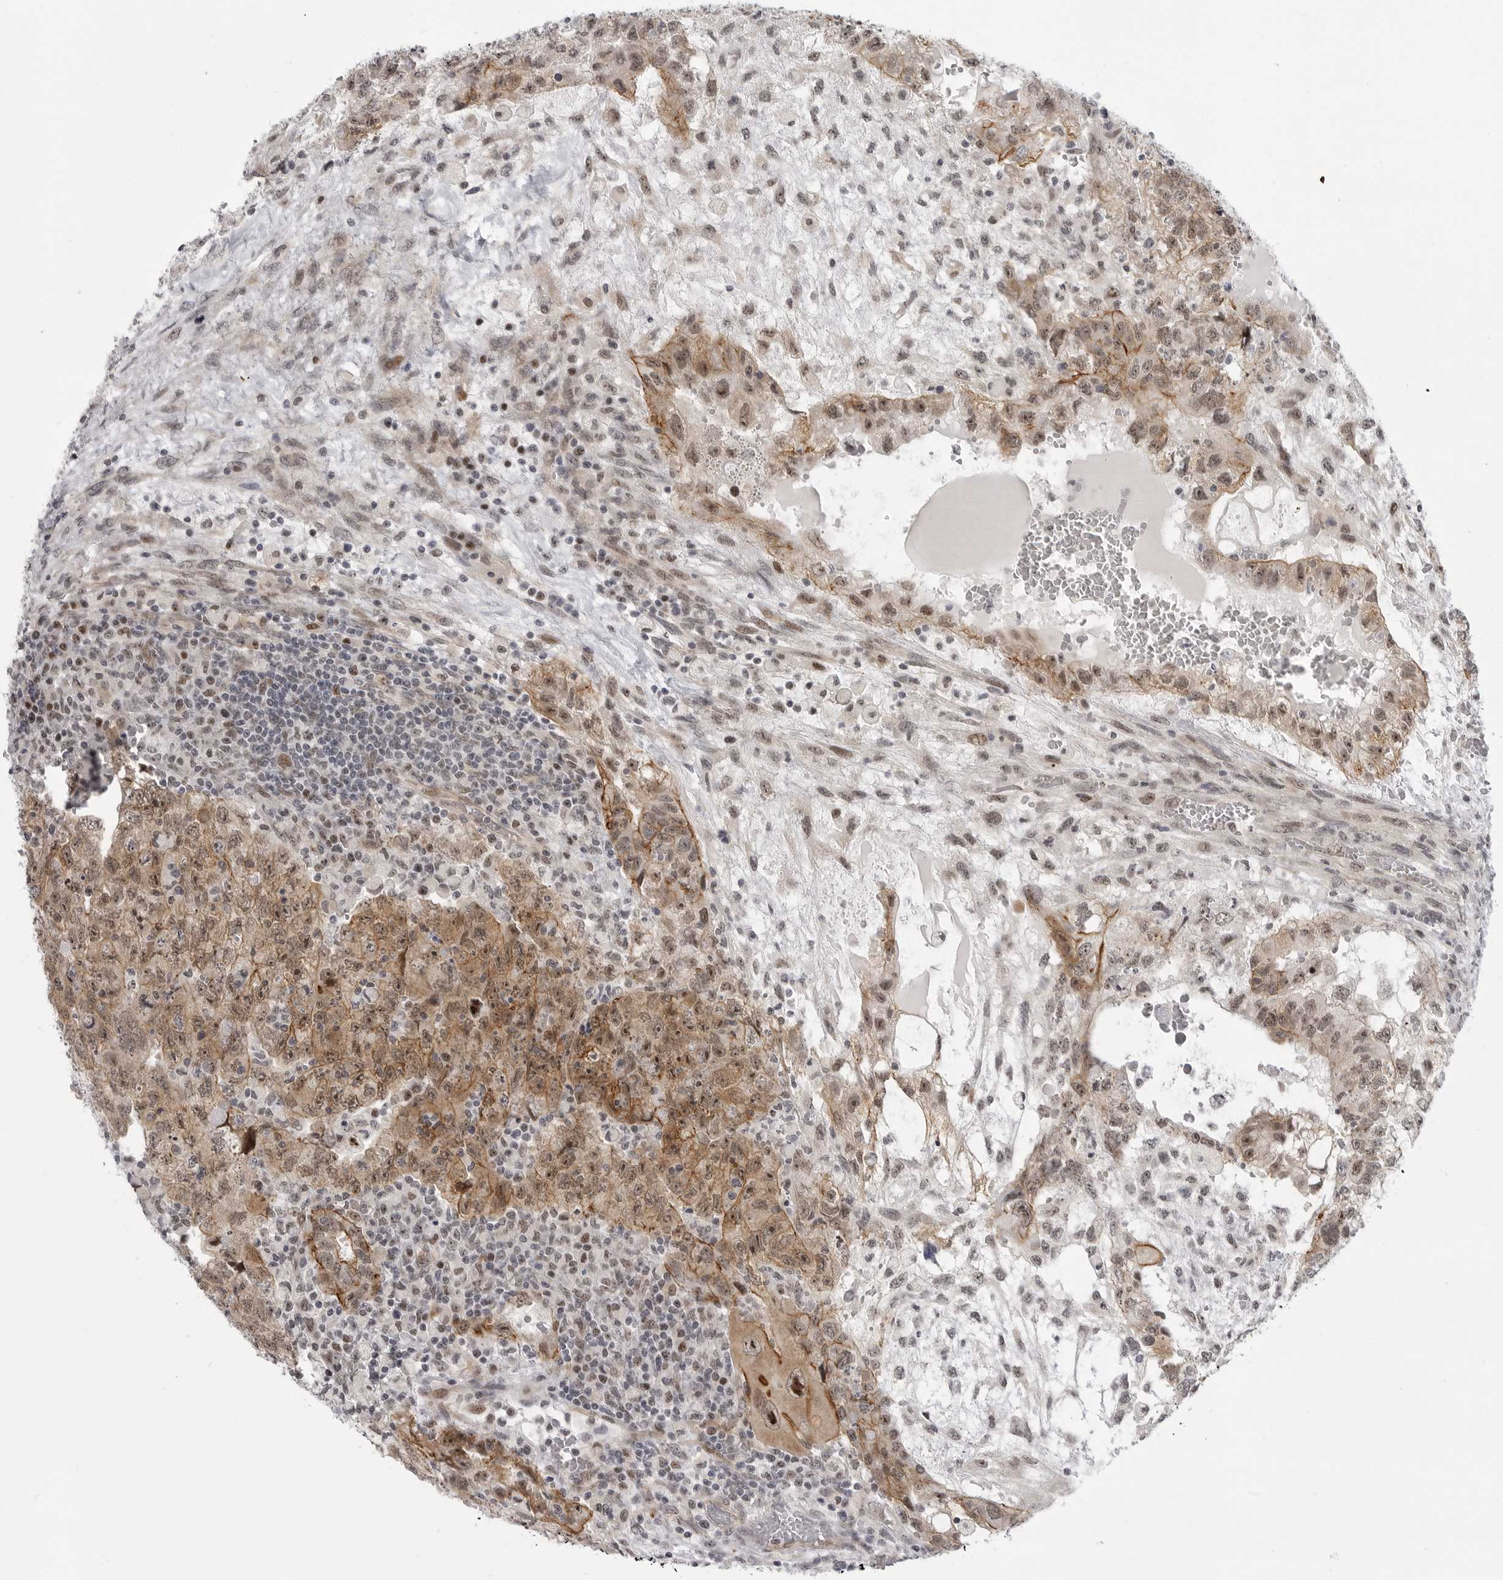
{"staining": {"intensity": "moderate", "quantity": "25%-75%", "location": "cytoplasmic/membranous,nuclear"}, "tissue": "testis cancer", "cell_type": "Tumor cells", "image_type": "cancer", "snomed": [{"axis": "morphology", "description": "Carcinoma, Embryonal, NOS"}, {"axis": "topography", "description": "Testis"}], "caption": "Immunohistochemical staining of human embryonal carcinoma (testis) shows medium levels of moderate cytoplasmic/membranous and nuclear protein expression in about 25%-75% of tumor cells.", "gene": "CEP295NL", "patient": {"sex": "male", "age": 36}}